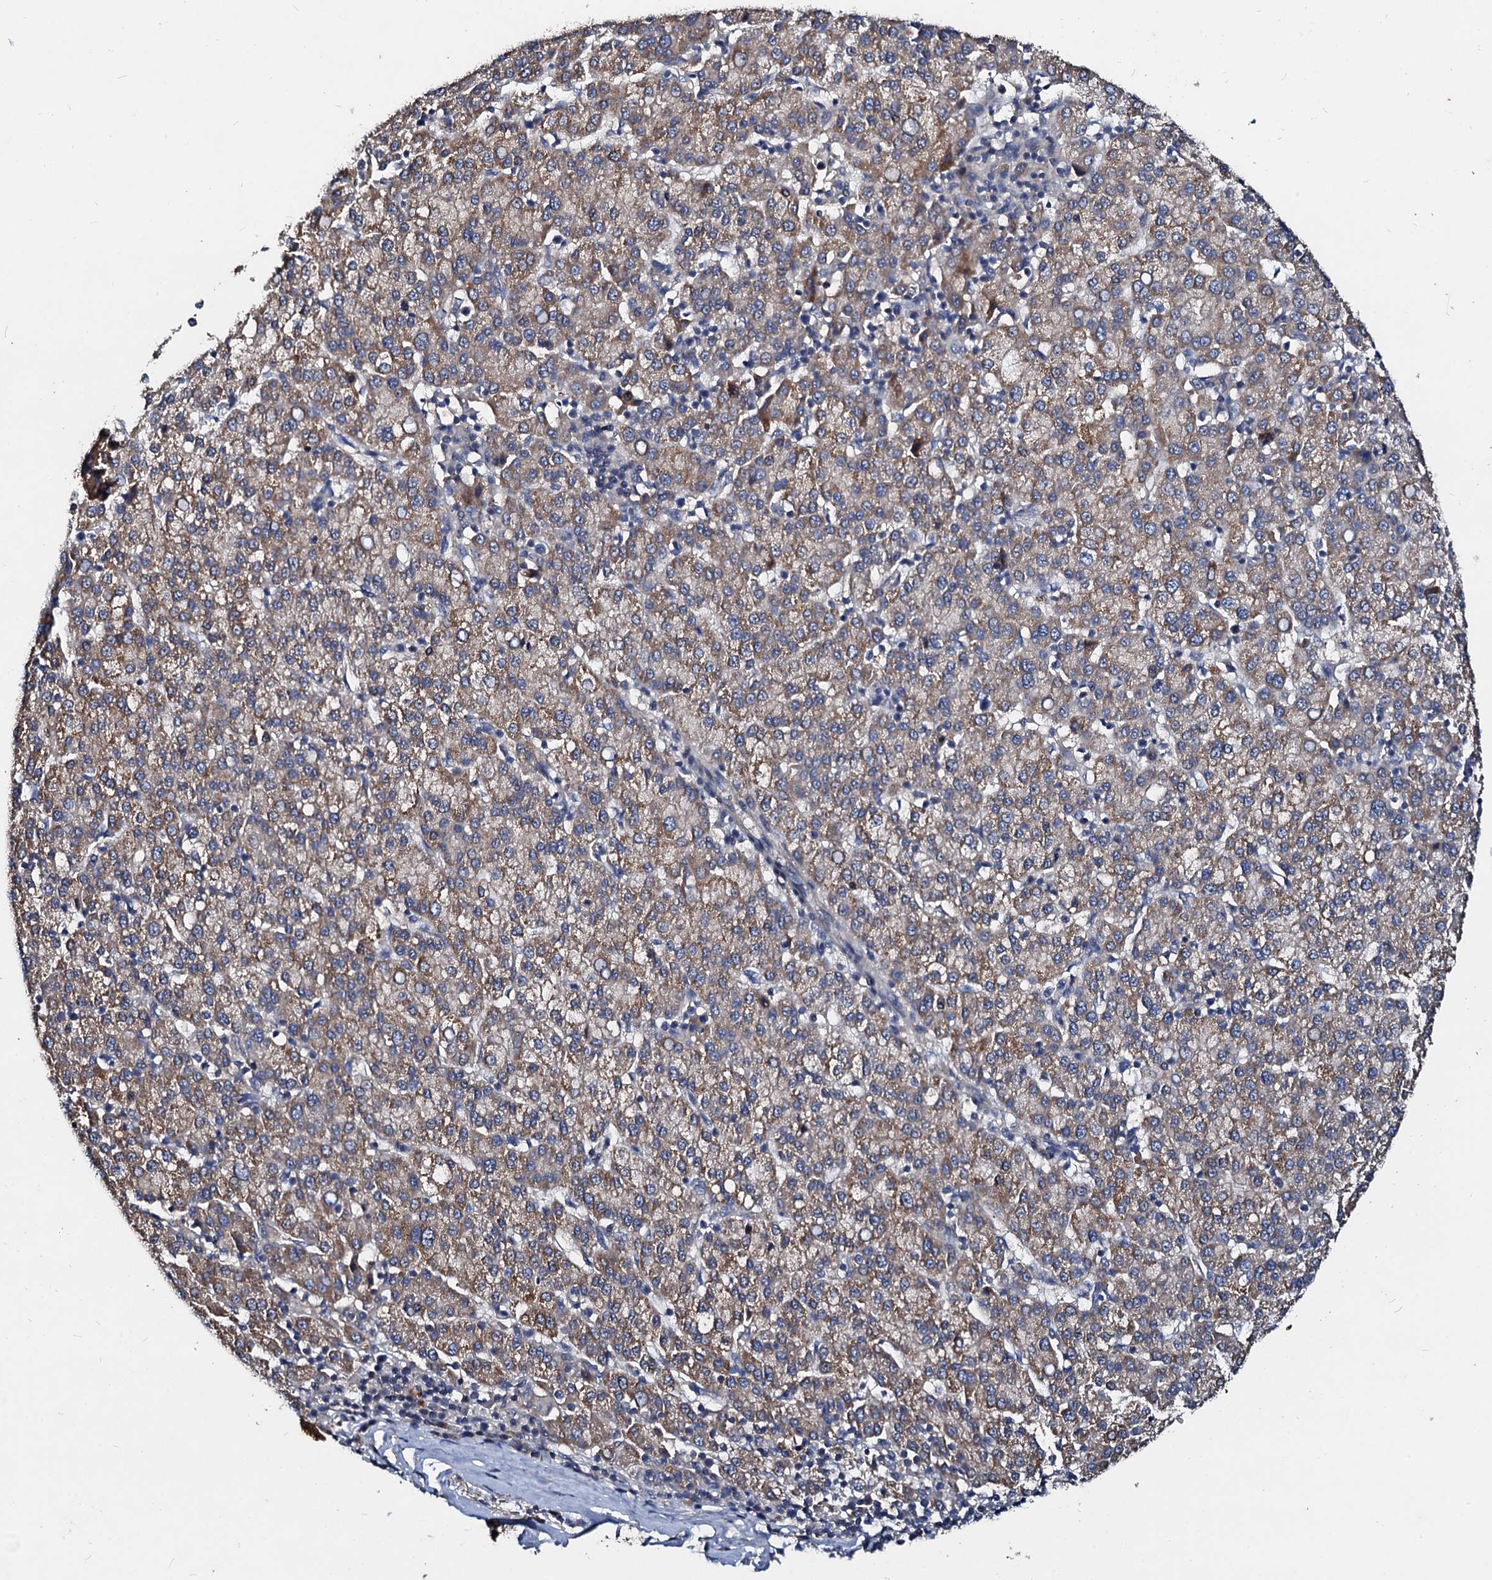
{"staining": {"intensity": "moderate", "quantity": ">75%", "location": "cytoplasmic/membranous"}, "tissue": "liver cancer", "cell_type": "Tumor cells", "image_type": "cancer", "snomed": [{"axis": "morphology", "description": "Carcinoma, Hepatocellular, NOS"}, {"axis": "topography", "description": "Liver"}], "caption": "Immunohistochemistry micrograph of liver cancer (hepatocellular carcinoma) stained for a protein (brown), which shows medium levels of moderate cytoplasmic/membranous expression in about >75% of tumor cells.", "gene": "FIBIN", "patient": {"sex": "female", "age": 58}}